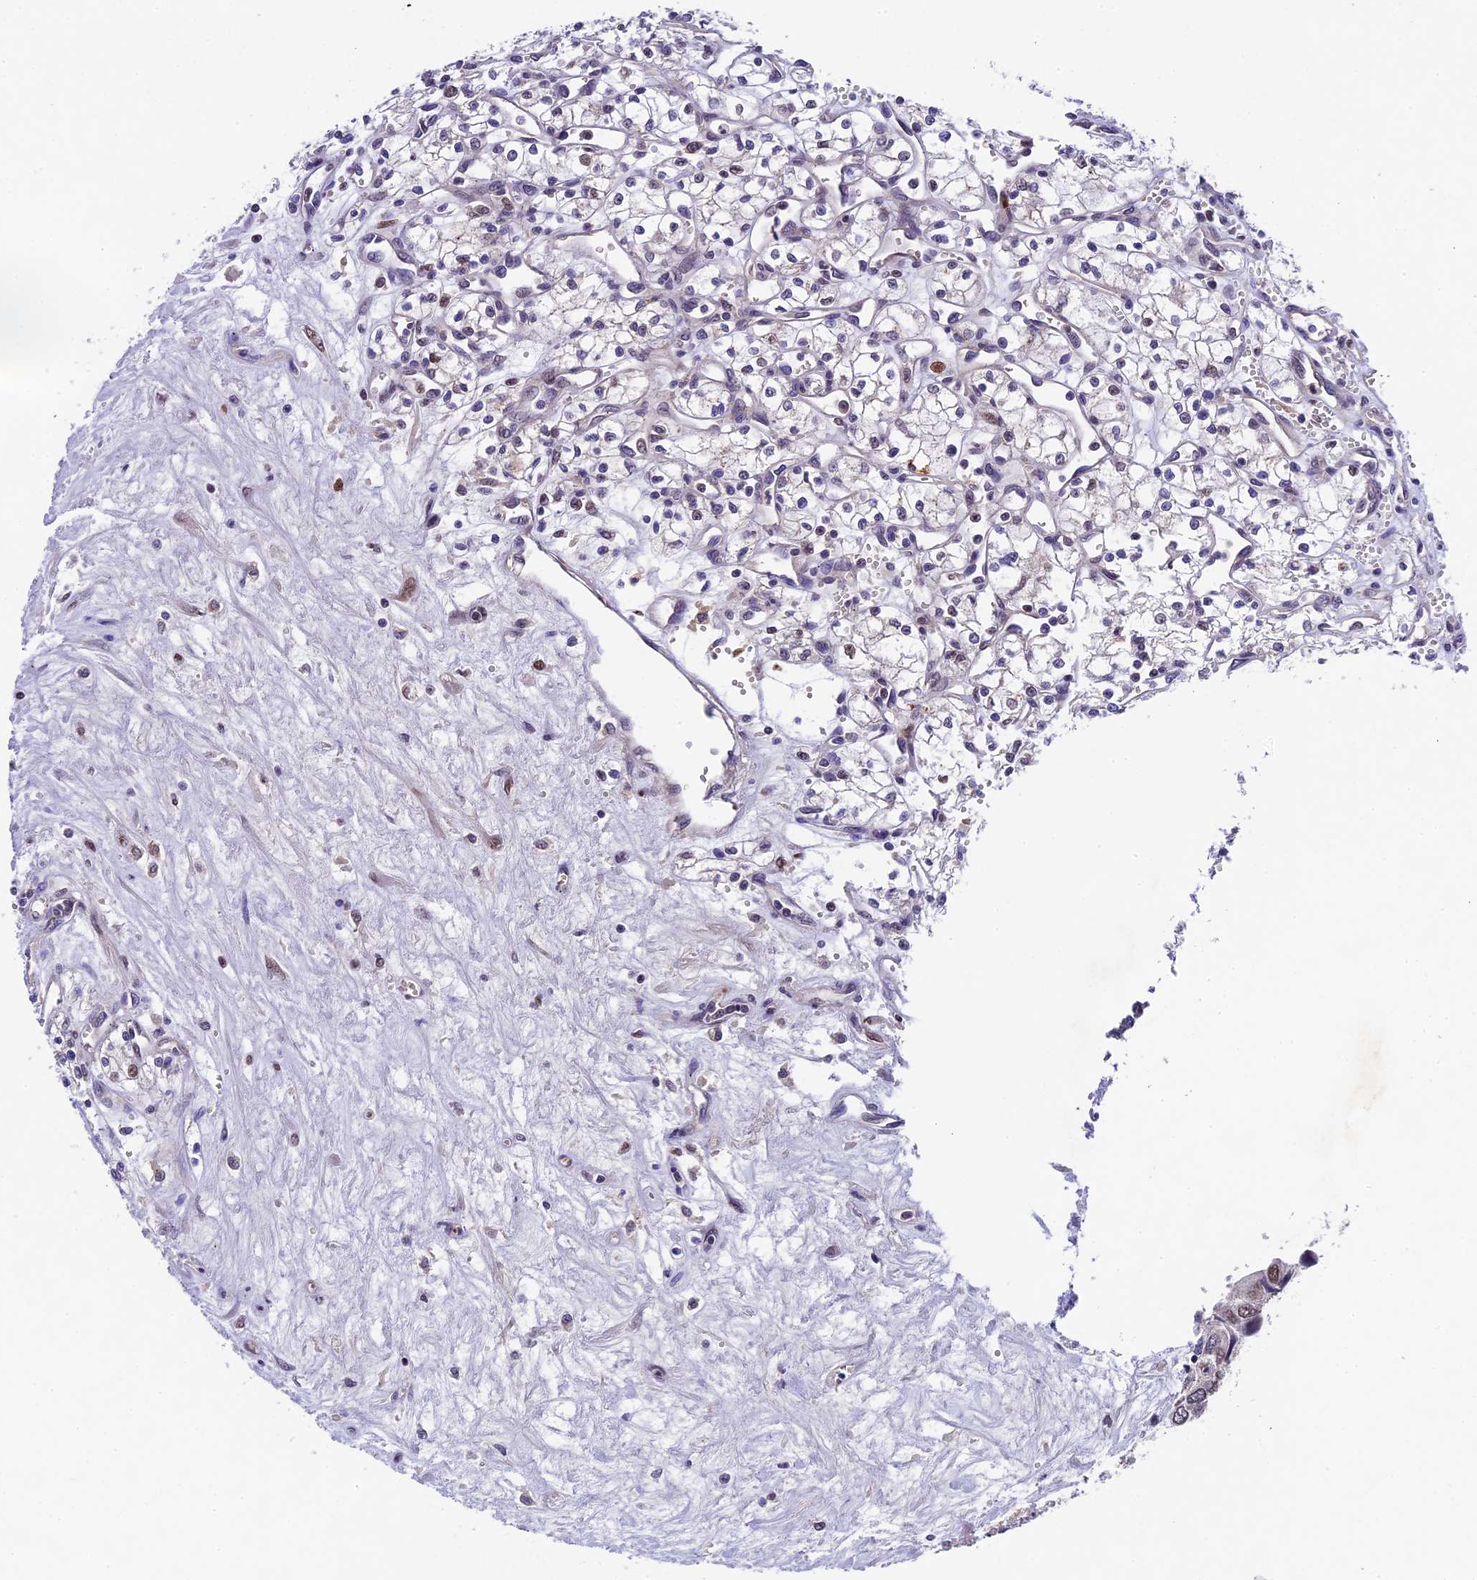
{"staining": {"intensity": "weak", "quantity": "<25%", "location": "nuclear"}, "tissue": "renal cancer", "cell_type": "Tumor cells", "image_type": "cancer", "snomed": [{"axis": "morphology", "description": "Adenocarcinoma, NOS"}, {"axis": "topography", "description": "Kidney"}], "caption": "DAB immunohistochemical staining of renal cancer shows no significant expression in tumor cells. (Immunohistochemistry, brightfield microscopy, high magnification).", "gene": "CCSER1", "patient": {"sex": "male", "age": 59}}